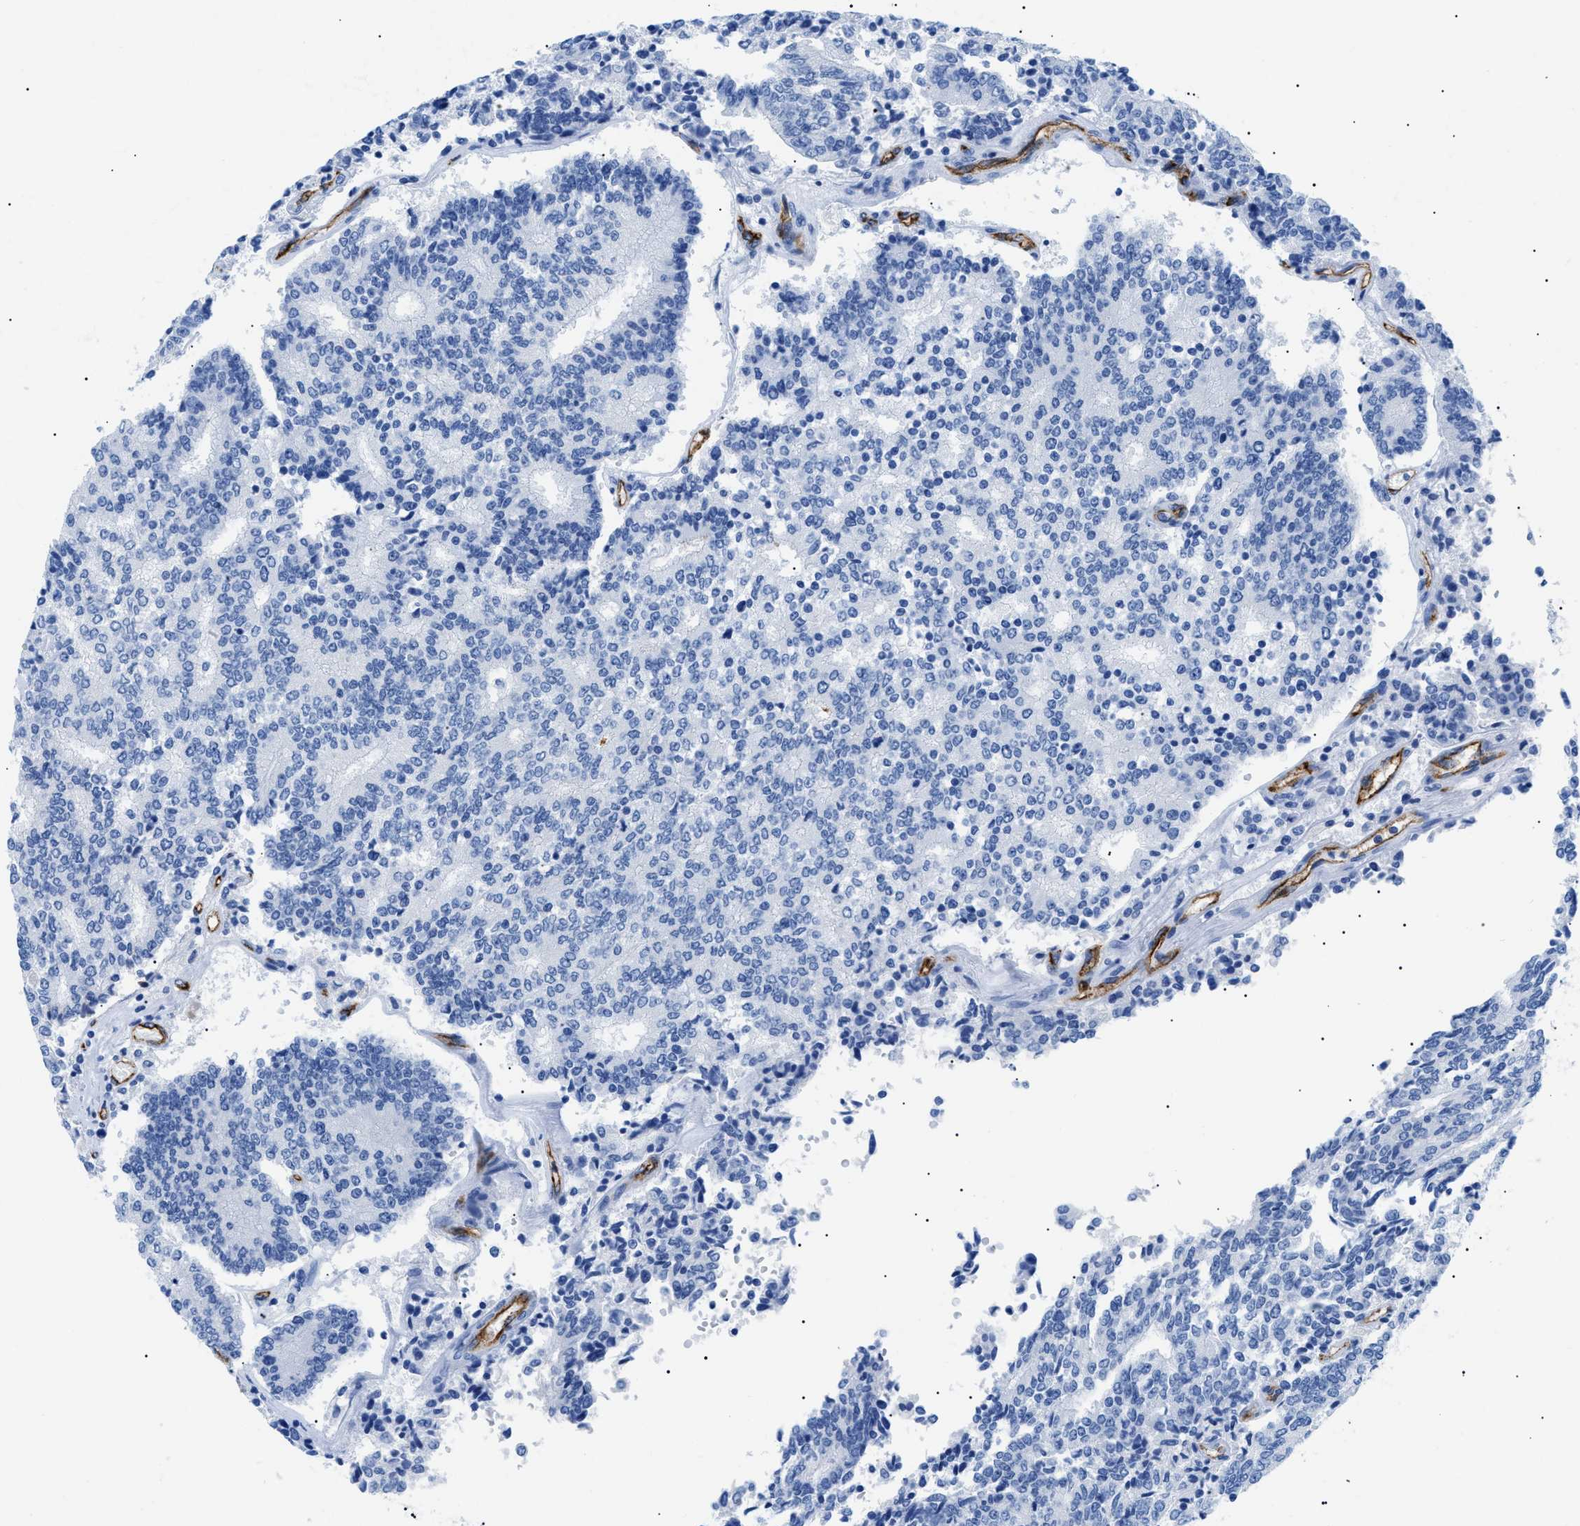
{"staining": {"intensity": "negative", "quantity": "none", "location": "none"}, "tissue": "prostate cancer", "cell_type": "Tumor cells", "image_type": "cancer", "snomed": [{"axis": "morphology", "description": "Normal tissue, NOS"}, {"axis": "morphology", "description": "Adenocarcinoma, High grade"}, {"axis": "topography", "description": "Prostate"}, {"axis": "topography", "description": "Seminal veicle"}], "caption": "This histopathology image is of prostate cancer (adenocarcinoma (high-grade)) stained with immunohistochemistry (IHC) to label a protein in brown with the nuclei are counter-stained blue. There is no expression in tumor cells. (Brightfield microscopy of DAB immunohistochemistry (IHC) at high magnification).", "gene": "PODXL", "patient": {"sex": "male", "age": 55}}